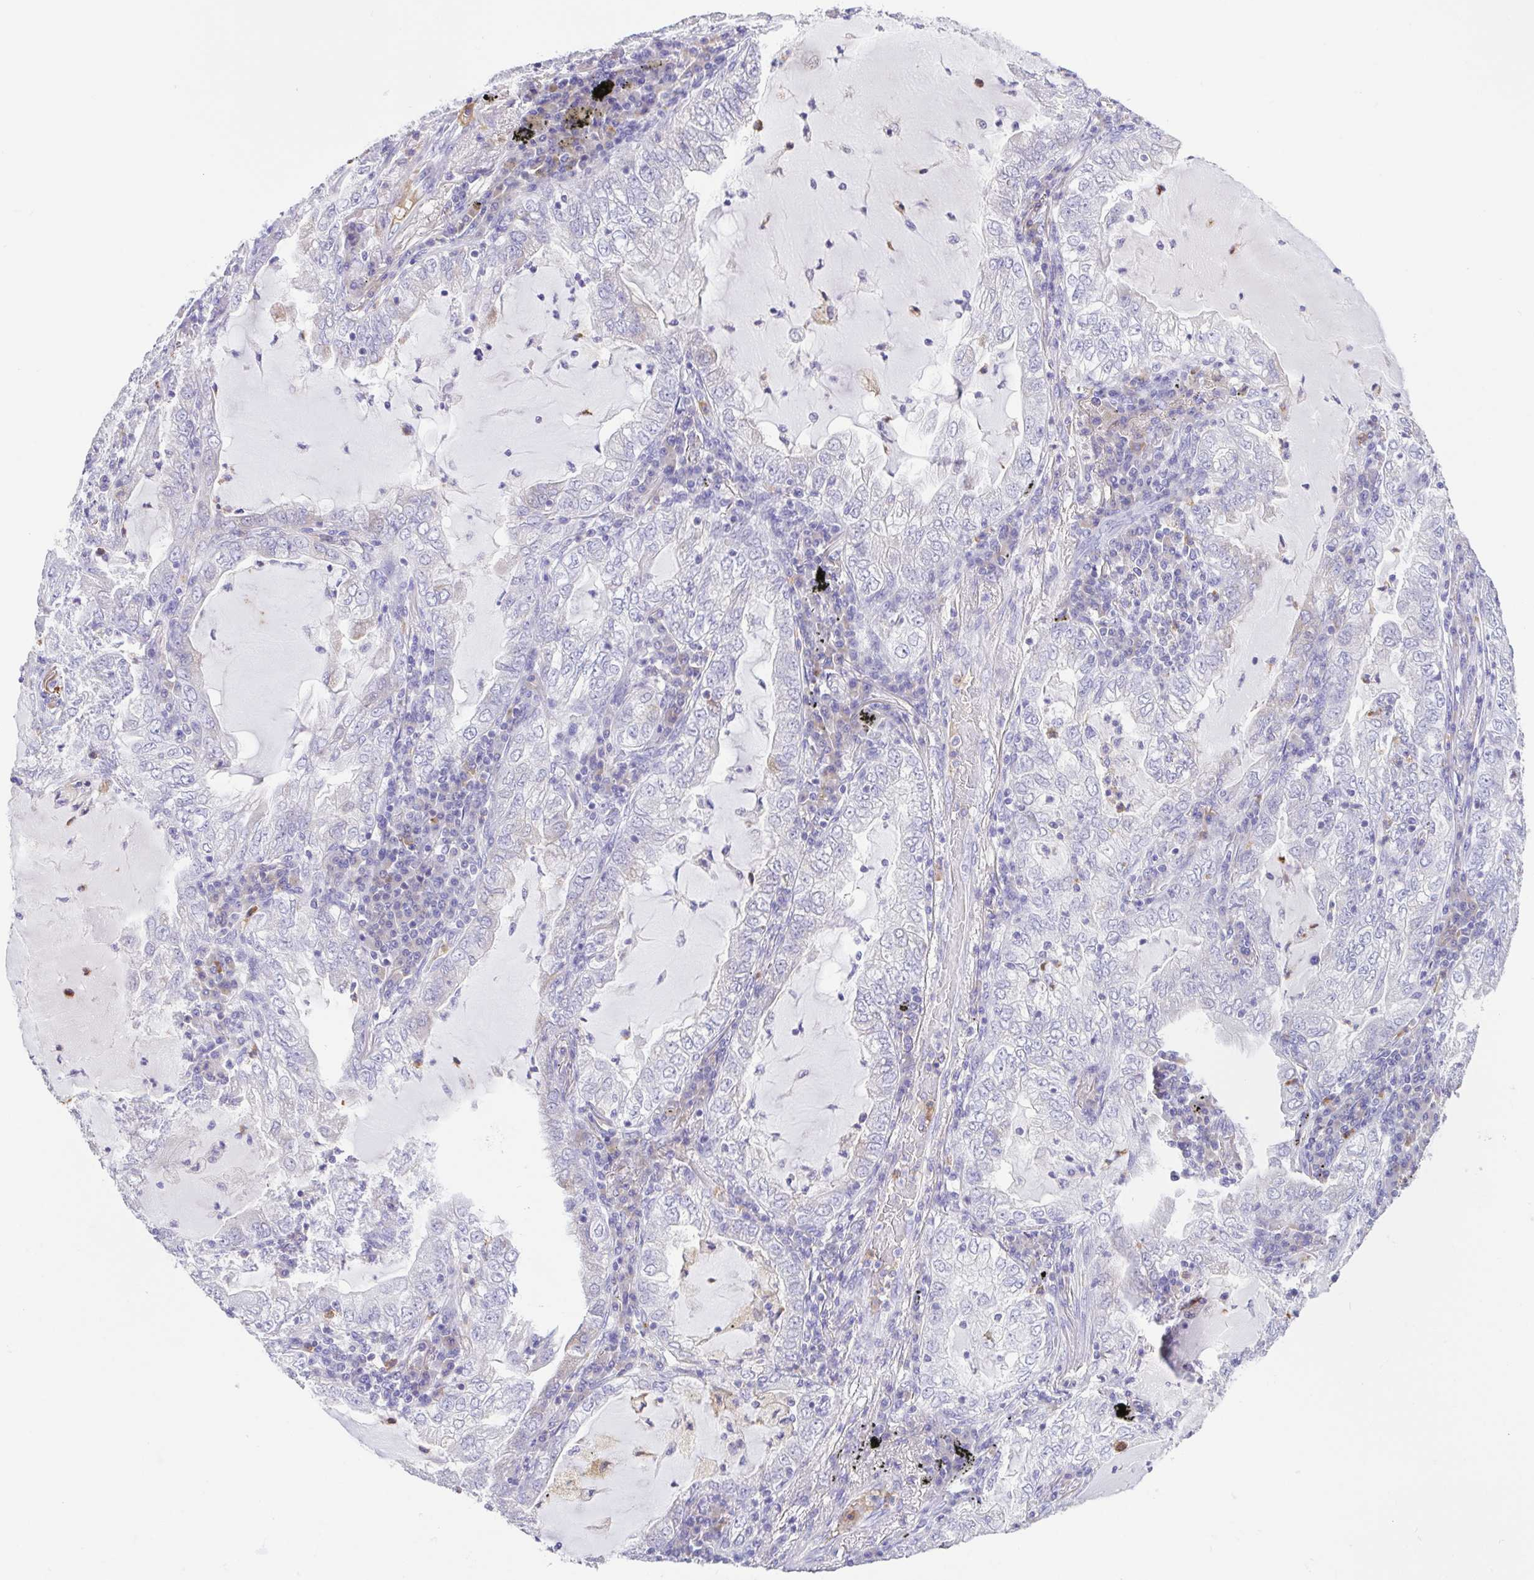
{"staining": {"intensity": "negative", "quantity": "none", "location": "none"}, "tissue": "lung cancer", "cell_type": "Tumor cells", "image_type": "cancer", "snomed": [{"axis": "morphology", "description": "Adenocarcinoma, NOS"}, {"axis": "topography", "description": "Lung"}], "caption": "Immunohistochemistry micrograph of neoplastic tissue: human adenocarcinoma (lung) stained with DAB exhibits no significant protein staining in tumor cells.", "gene": "ARPP21", "patient": {"sex": "female", "age": 73}}